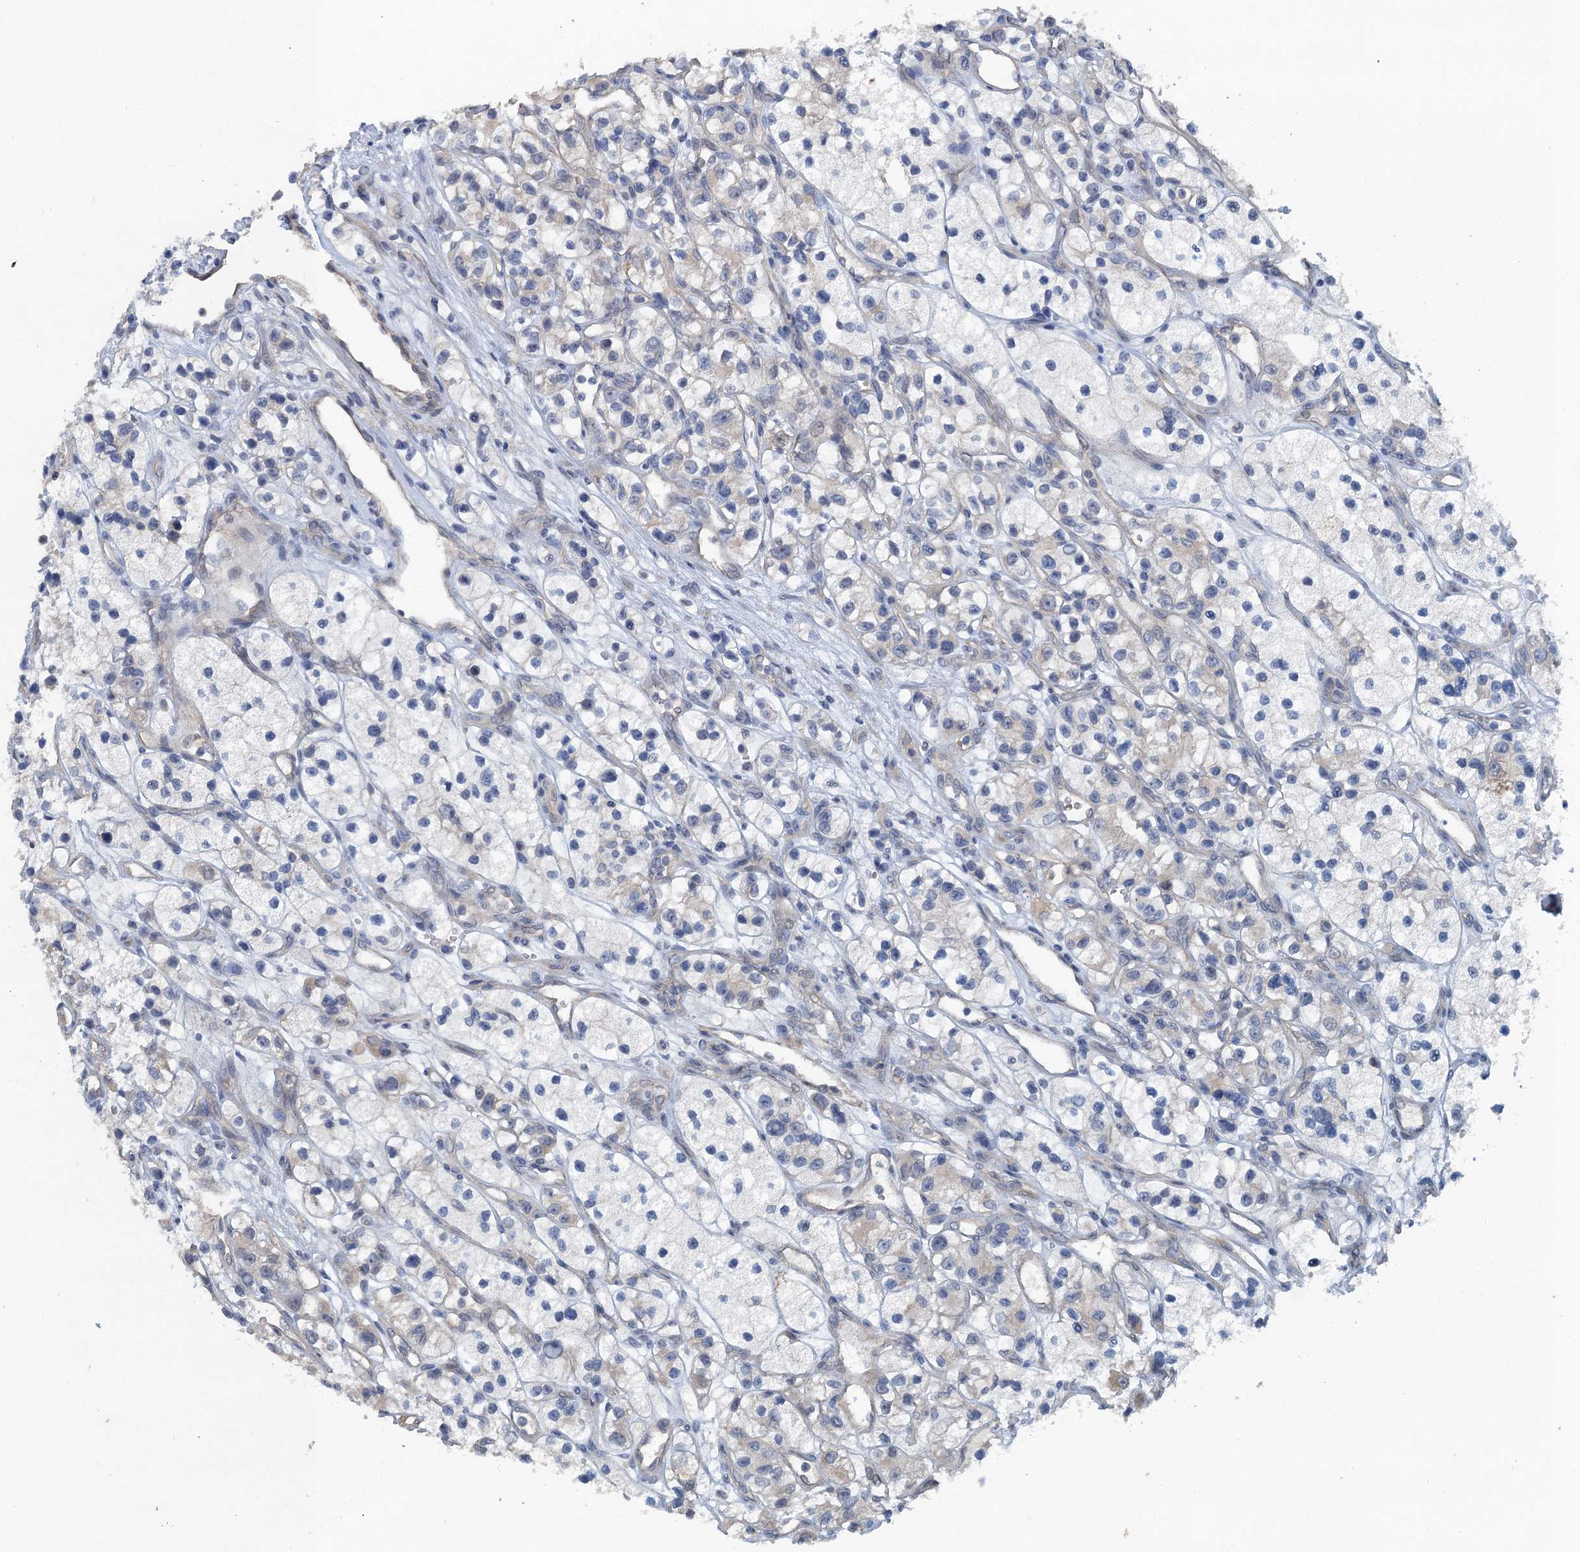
{"staining": {"intensity": "negative", "quantity": "none", "location": "none"}, "tissue": "renal cancer", "cell_type": "Tumor cells", "image_type": "cancer", "snomed": [{"axis": "morphology", "description": "Adenocarcinoma, NOS"}, {"axis": "topography", "description": "Kidney"}], "caption": "Protein analysis of renal adenocarcinoma demonstrates no significant positivity in tumor cells.", "gene": "MYO16", "patient": {"sex": "female", "age": 57}}